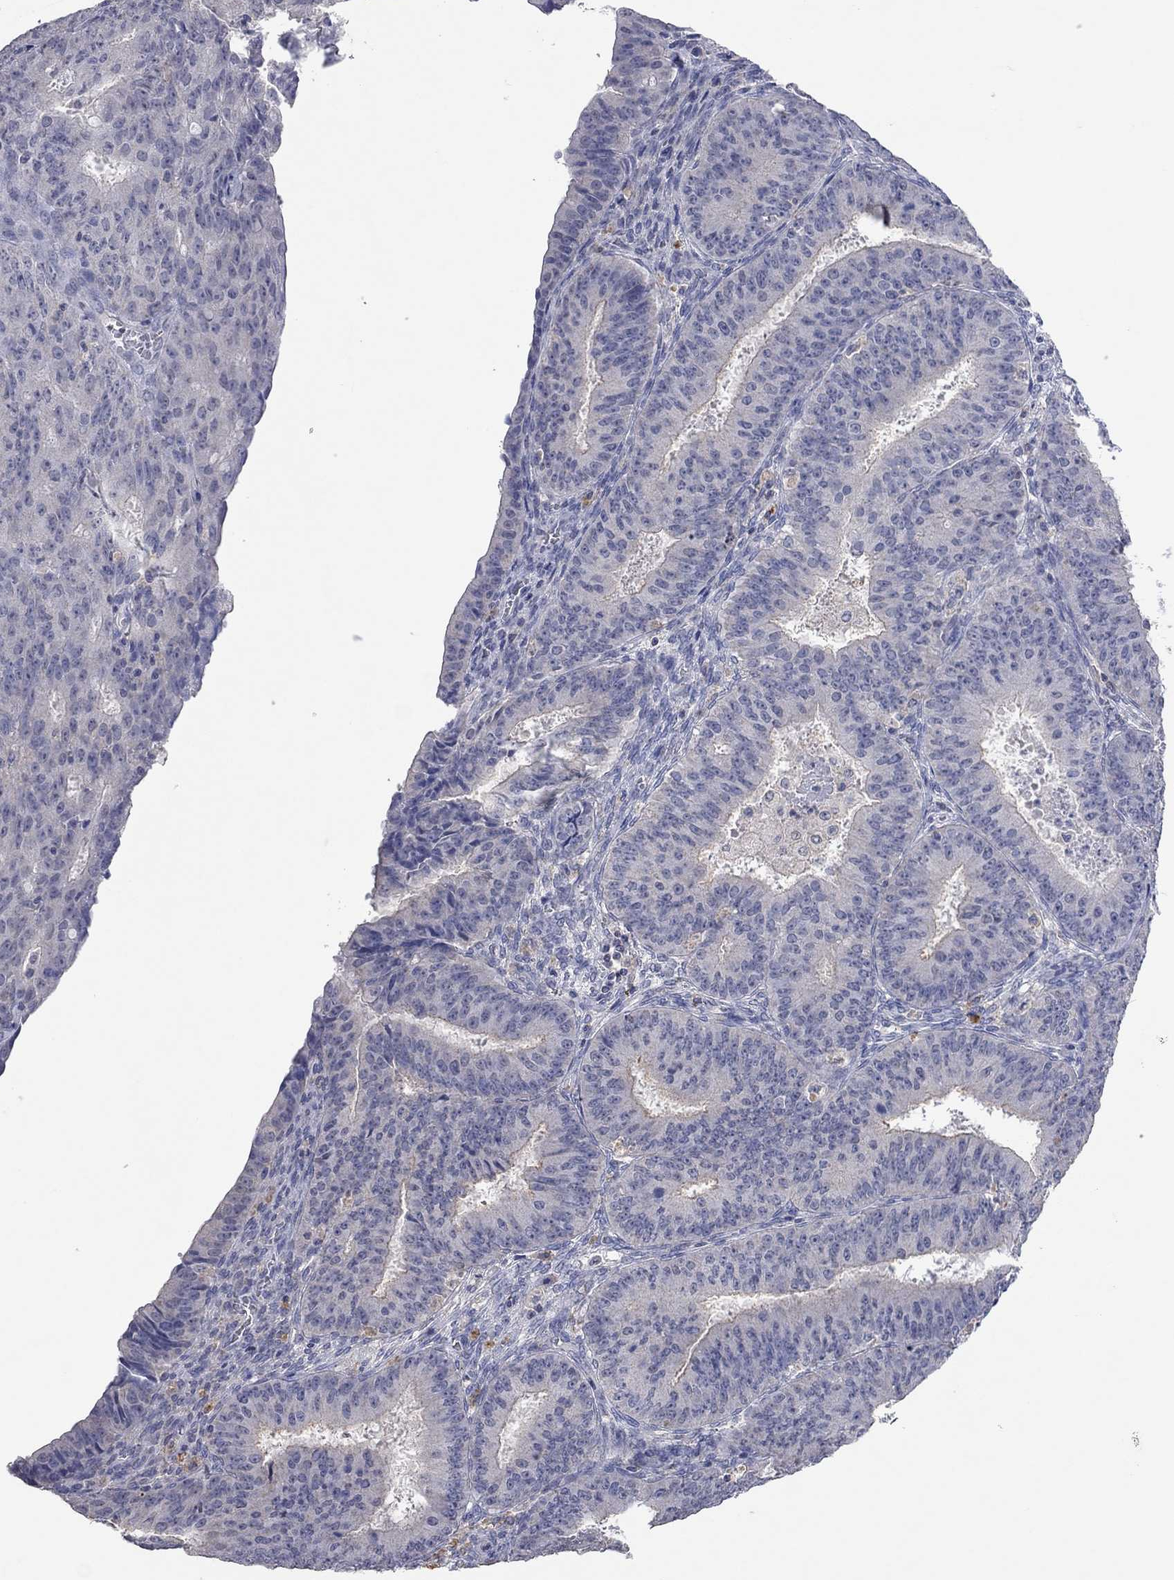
{"staining": {"intensity": "negative", "quantity": "none", "location": "none"}, "tissue": "ovarian cancer", "cell_type": "Tumor cells", "image_type": "cancer", "snomed": [{"axis": "morphology", "description": "Carcinoma, endometroid"}, {"axis": "topography", "description": "Ovary"}], "caption": "Tumor cells show no significant protein positivity in endometroid carcinoma (ovarian).", "gene": "MMP13", "patient": {"sex": "female", "age": 42}}